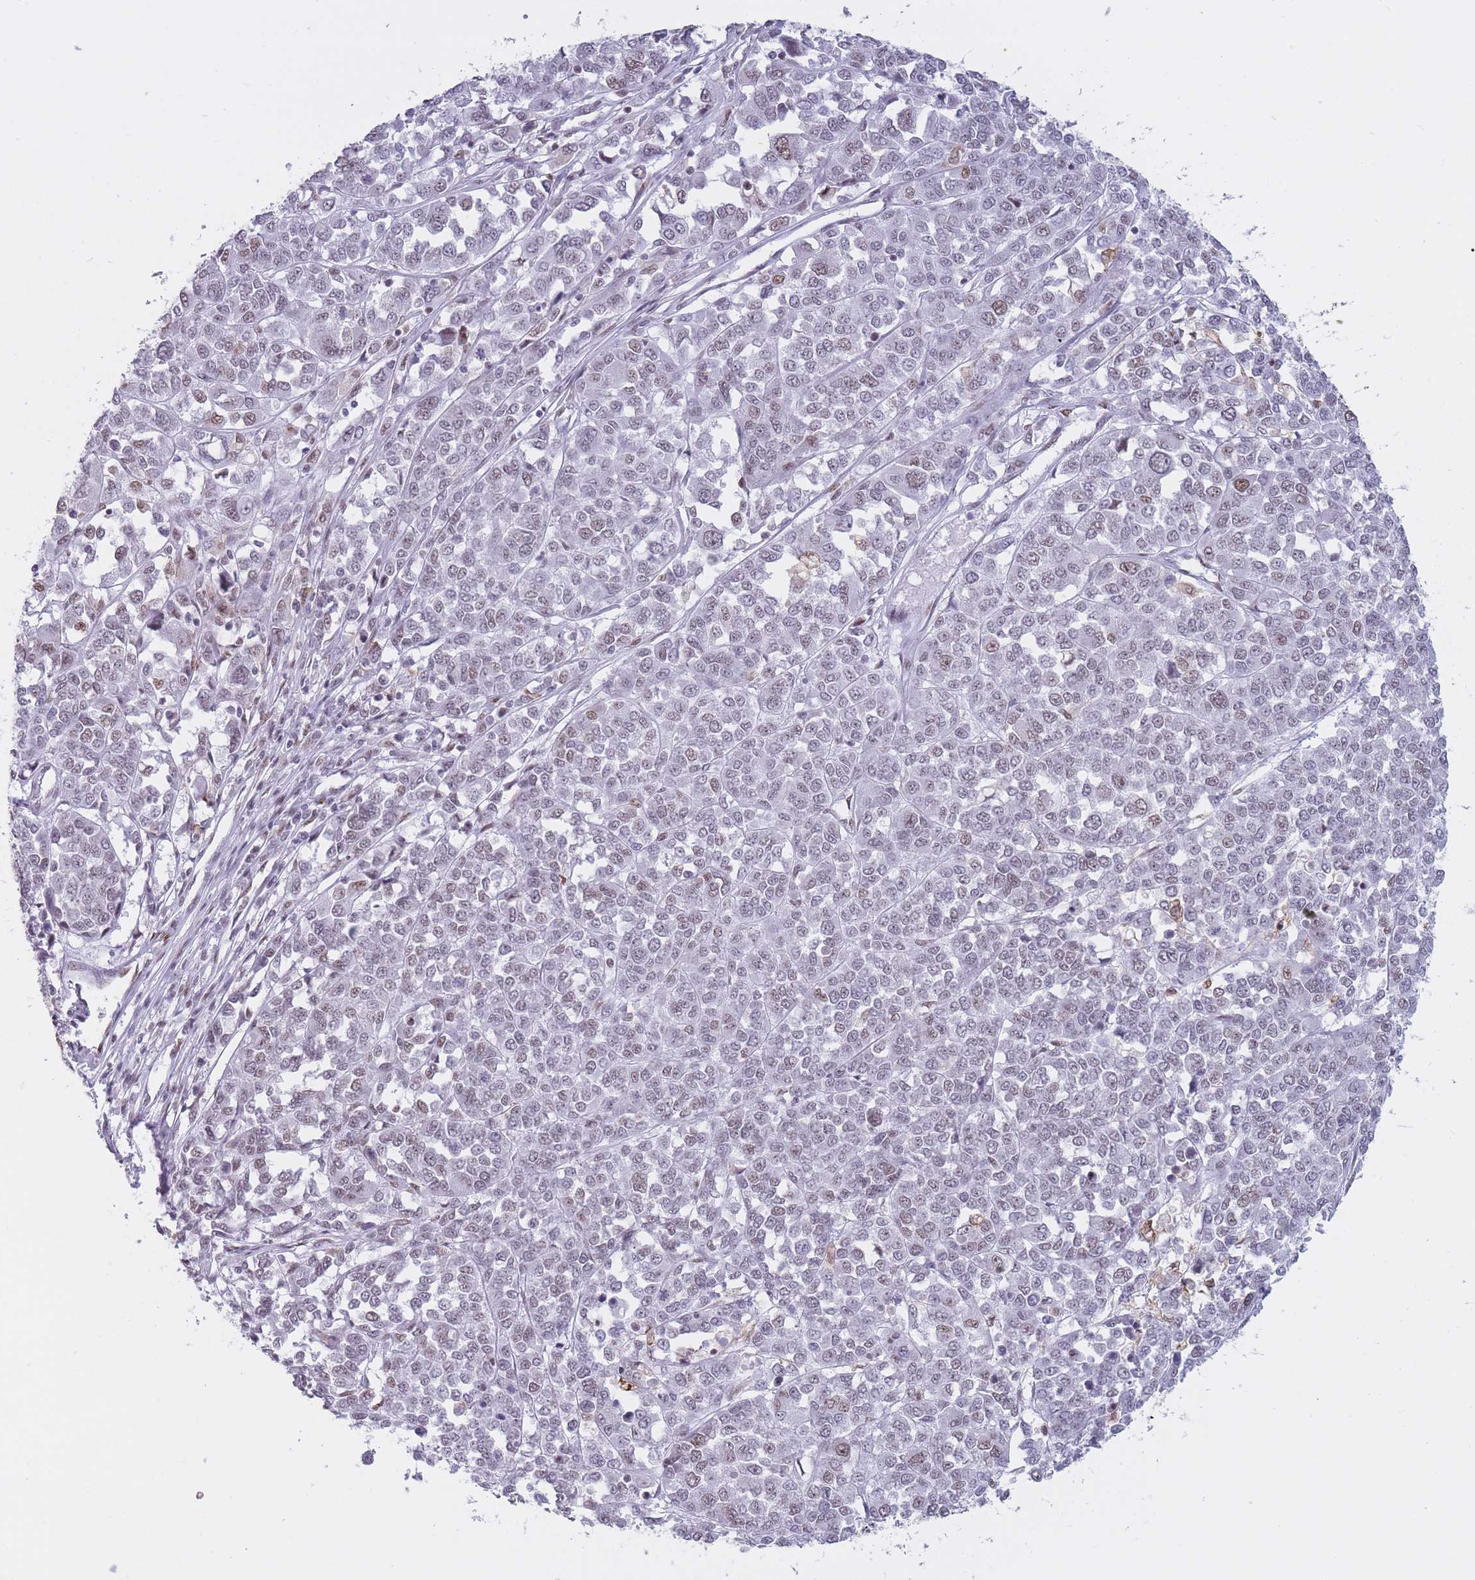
{"staining": {"intensity": "moderate", "quantity": "25%-75%", "location": "nuclear"}, "tissue": "melanoma", "cell_type": "Tumor cells", "image_type": "cancer", "snomed": [{"axis": "morphology", "description": "Malignant melanoma, Metastatic site"}, {"axis": "topography", "description": "Lymph node"}], "caption": "Immunohistochemical staining of human melanoma reveals moderate nuclear protein expression in about 25%-75% of tumor cells. (DAB (3,3'-diaminobenzidine) = brown stain, brightfield microscopy at high magnification).", "gene": "HNRNPUL1", "patient": {"sex": "male", "age": 44}}